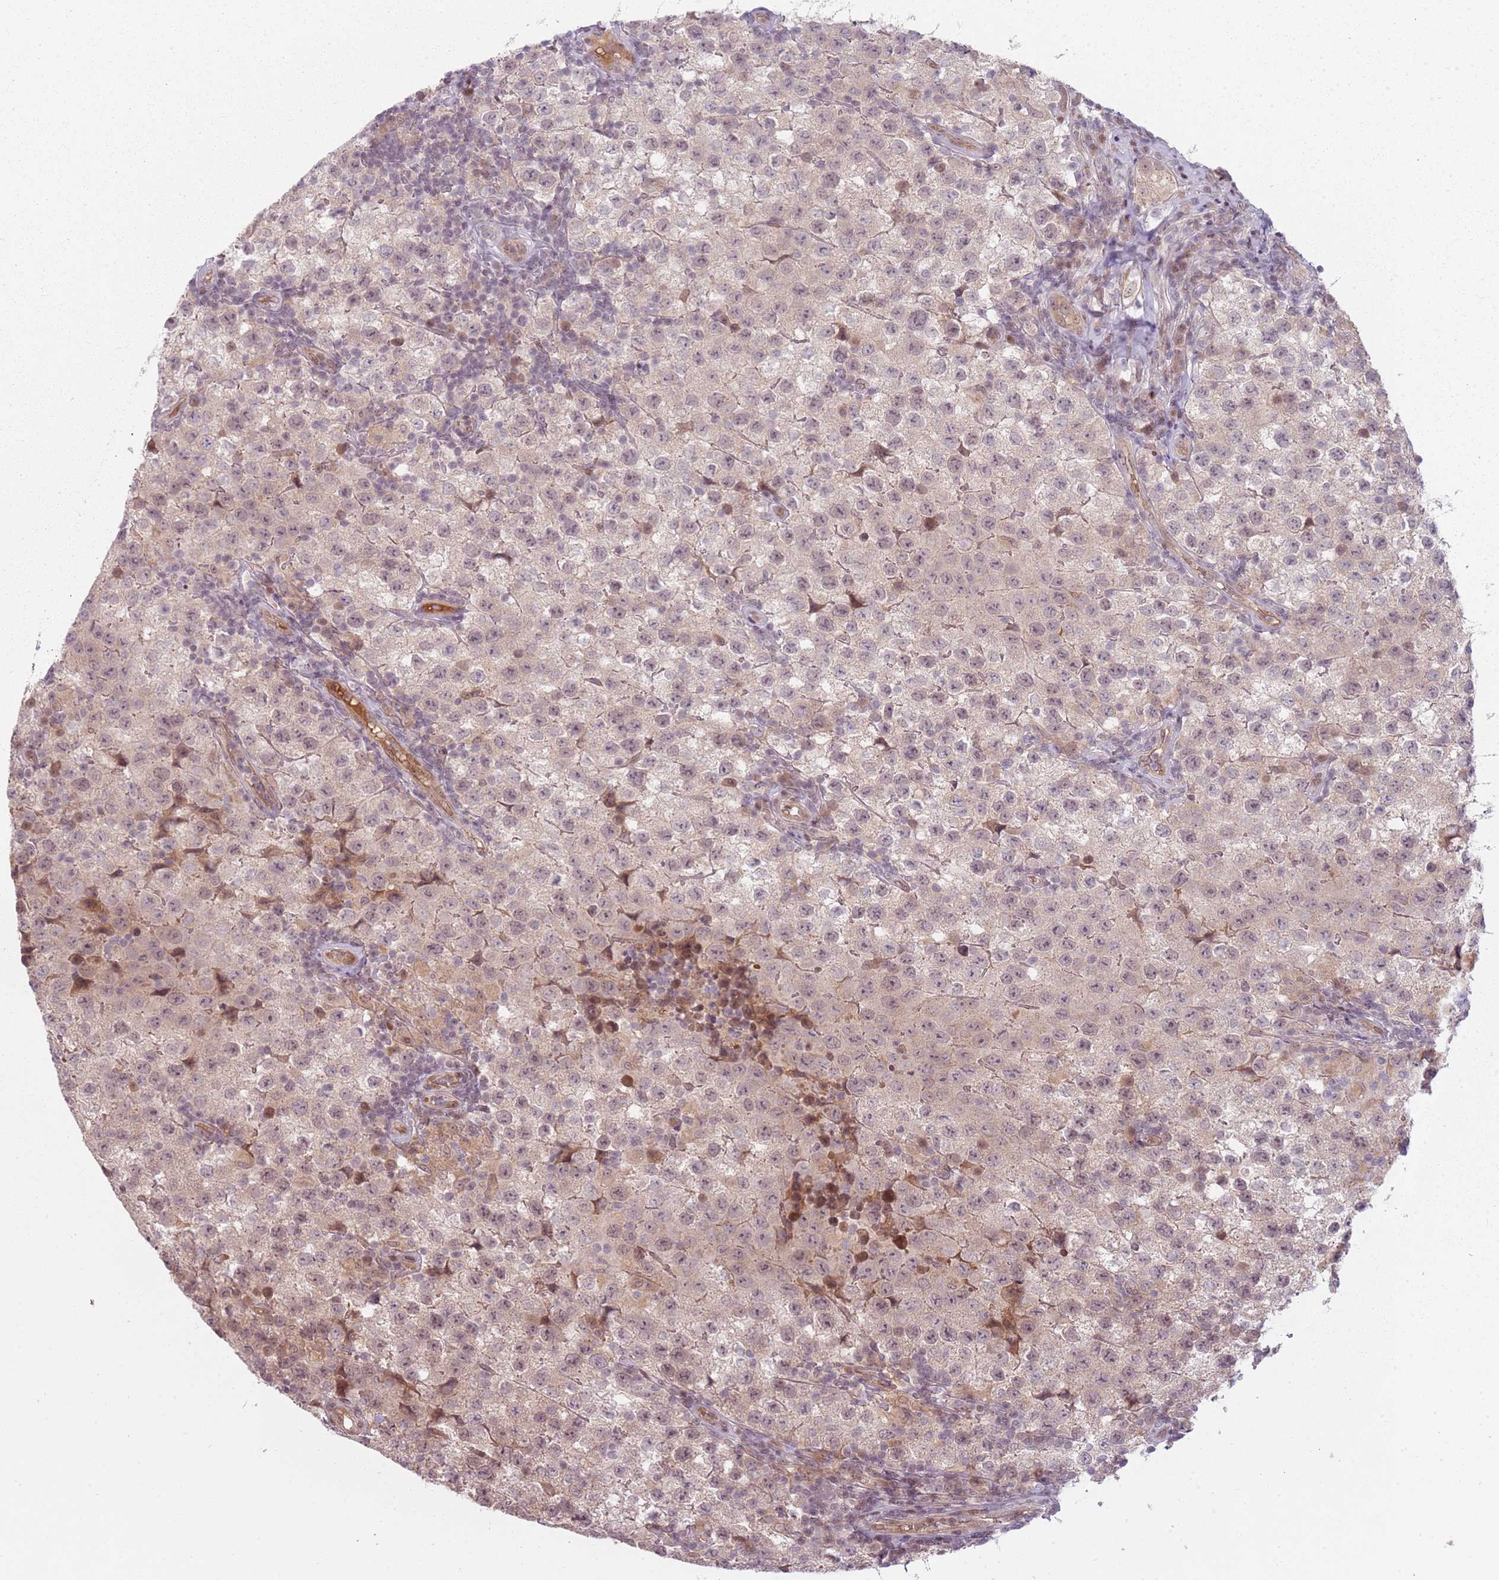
{"staining": {"intensity": "negative", "quantity": "none", "location": "none"}, "tissue": "testis cancer", "cell_type": "Tumor cells", "image_type": "cancer", "snomed": [{"axis": "morphology", "description": "Seminoma, NOS"}, {"axis": "morphology", "description": "Carcinoma, Embryonal, NOS"}, {"axis": "topography", "description": "Testis"}], "caption": "The histopathology image reveals no significant positivity in tumor cells of testis cancer (embryonal carcinoma).", "gene": "ADGRG1", "patient": {"sex": "male", "age": 41}}